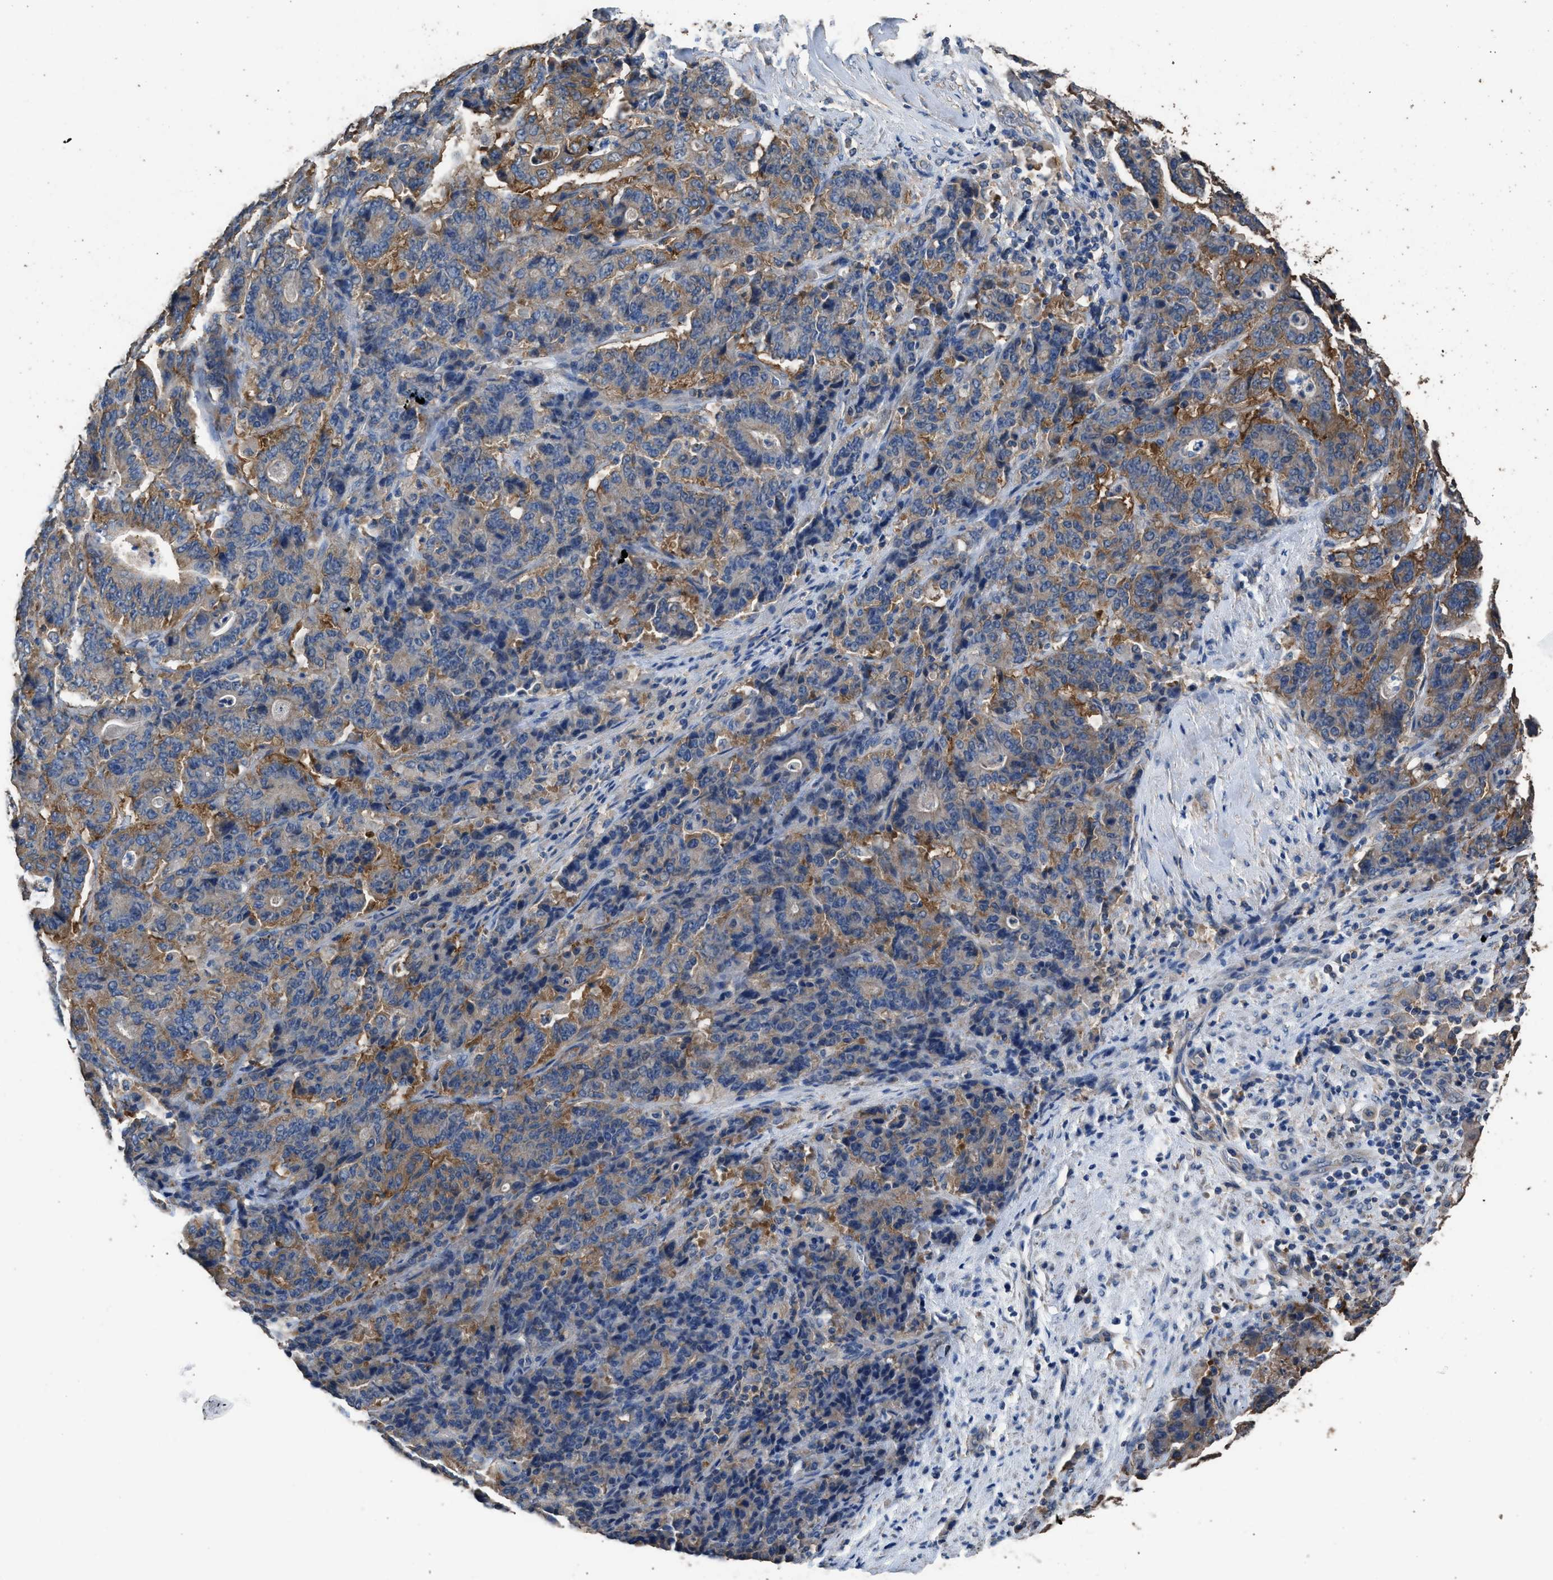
{"staining": {"intensity": "moderate", "quantity": "25%-75%", "location": "cytoplasmic/membranous"}, "tissue": "stomach cancer", "cell_type": "Tumor cells", "image_type": "cancer", "snomed": [{"axis": "morphology", "description": "Adenocarcinoma, NOS"}, {"axis": "topography", "description": "Stomach"}], "caption": "DAB immunohistochemical staining of stomach cancer (adenocarcinoma) demonstrates moderate cytoplasmic/membranous protein expression in about 25%-75% of tumor cells. Using DAB (3,3'-diaminobenzidine) (brown) and hematoxylin (blue) stains, captured at high magnification using brightfield microscopy.", "gene": "ITSN1", "patient": {"sex": "female", "age": 73}}